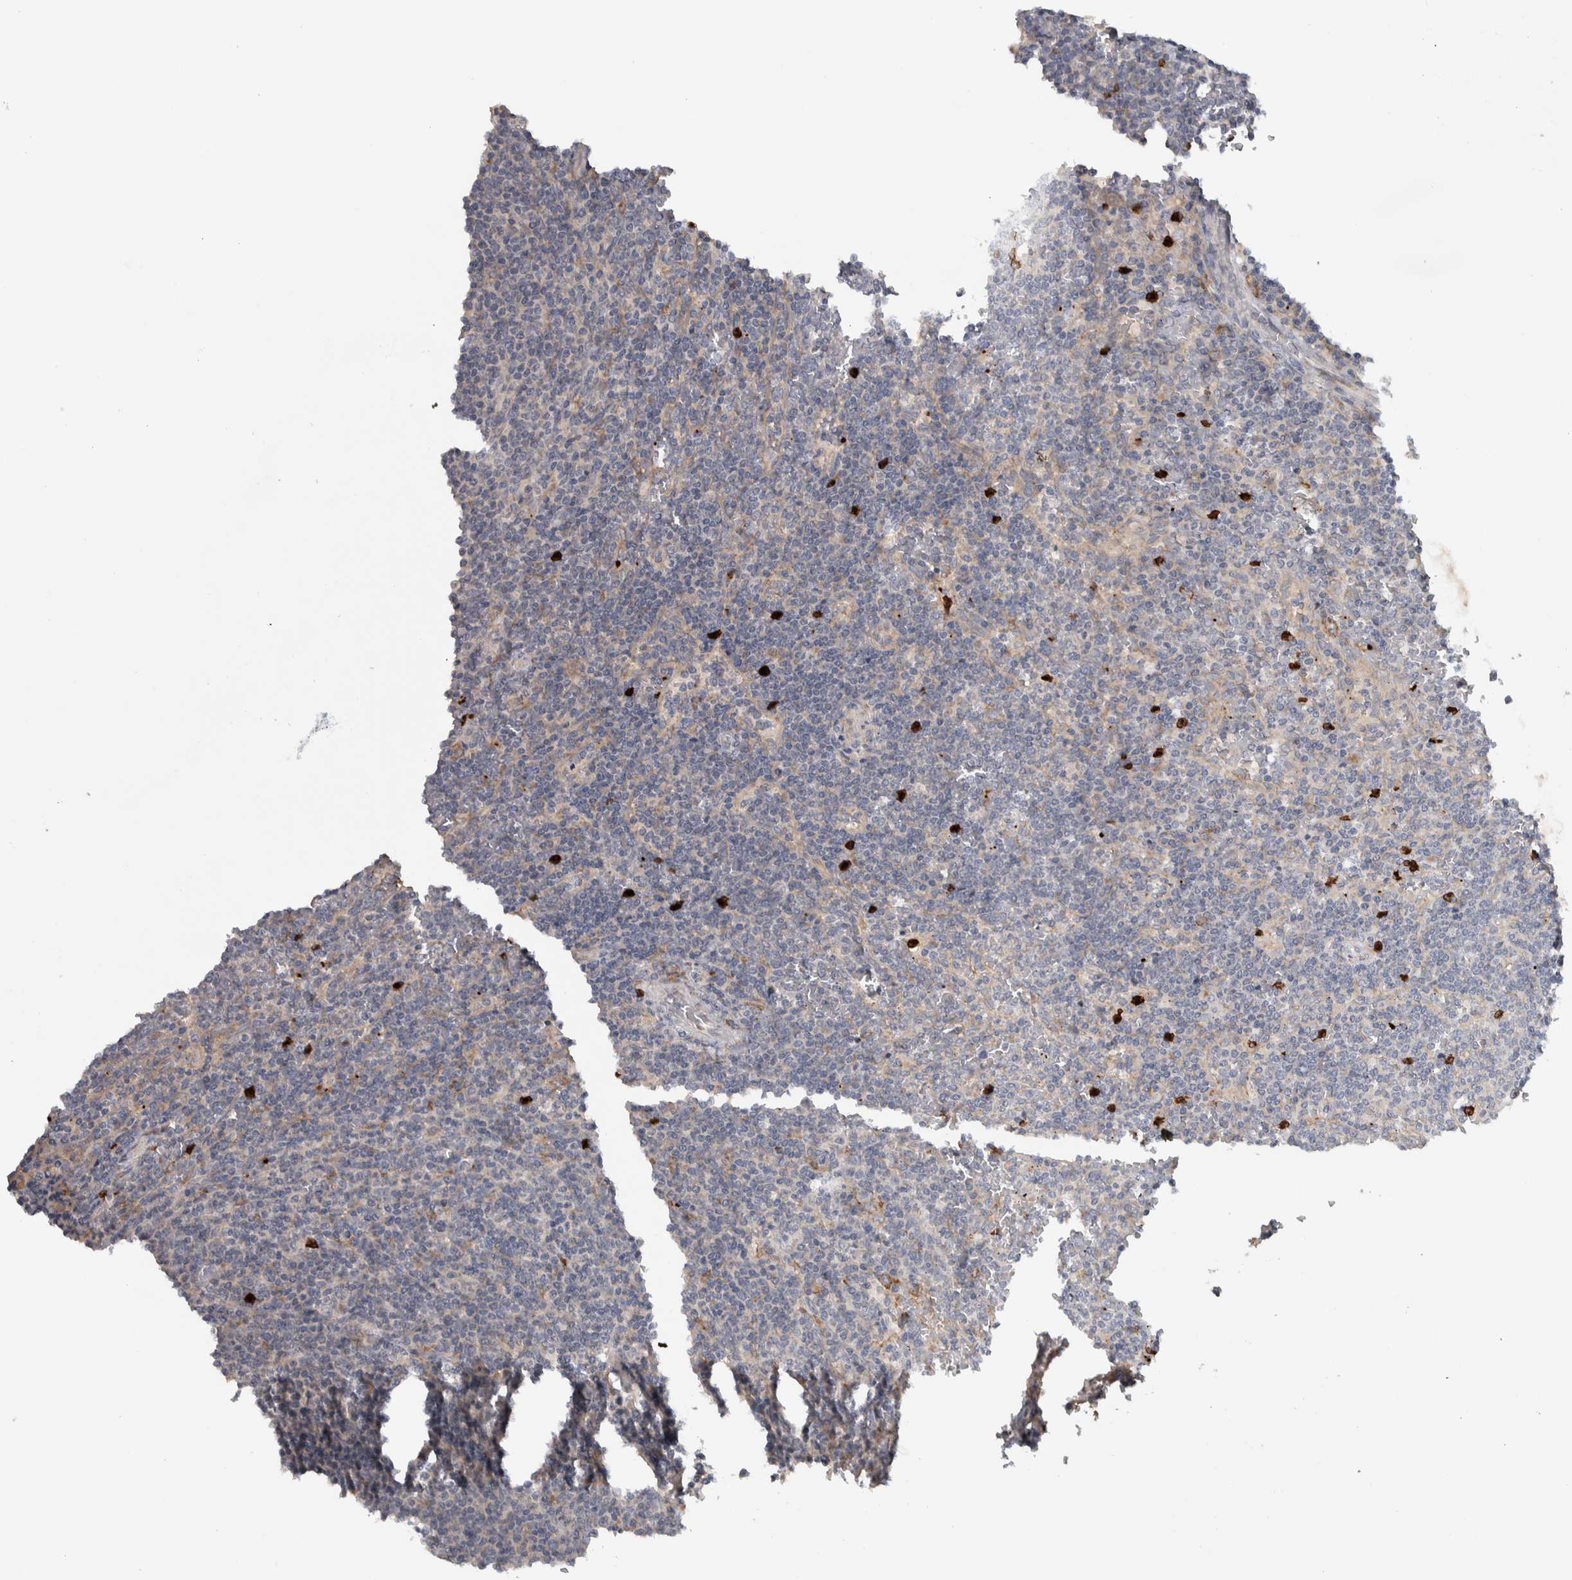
{"staining": {"intensity": "negative", "quantity": "none", "location": "none"}, "tissue": "lymphoma", "cell_type": "Tumor cells", "image_type": "cancer", "snomed": [{"axis": "morphology", "description": "Malignant lymphoma, non-Hodgkin's type, Low grade"}, {"axis": "topography", "description": "Spleen"}], "caption": "IHC of malignant lymphoma, non-Hodgkin's type (low-grade) exhibits no expression in tumor cells. Brightfield microscopy of IHC stained with DAB (3,3'-diaminobenzidine) (brown) and hematoxylin (blue), captured at high magnification.", "gene": "ADPRM", "patient": {"sex": "female", "age": 50}}